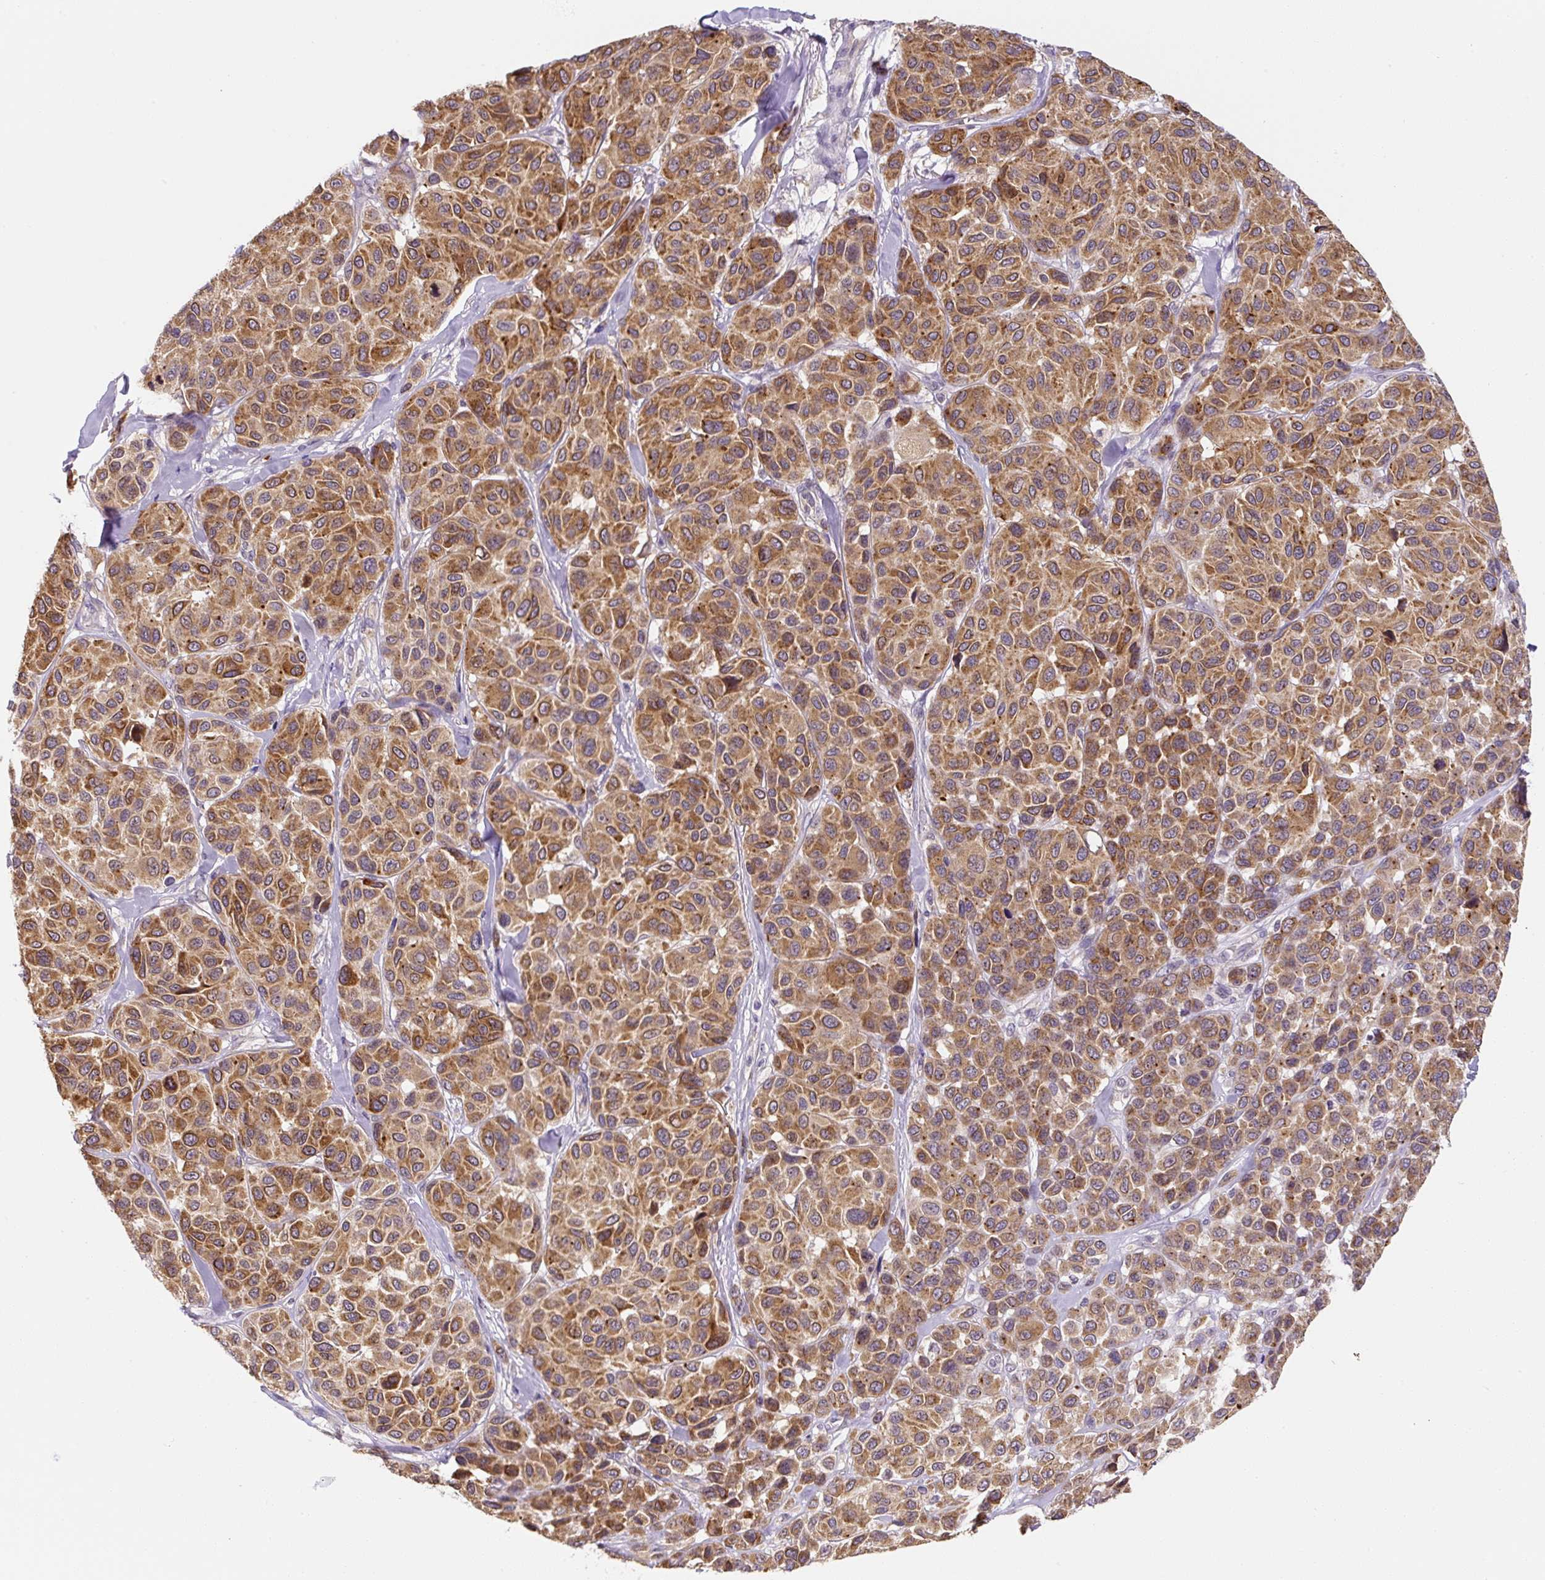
{"staining": {"intensity": "moderate", "quantity": ">75%", "location": "cytoplasmic/membranous"}, "tissue": "melanoma", "cell_type": "Tumor cells", "image_type": "cancer", "snomed": [{"axis": "morphology", "description": "Malignant melanoma, NOS"}, {"axis": "topography", "description": "Skin"}], "caption": "The image displays immunohistochemical staining of melanoma. There is moderate cytoplasmic/membranous expression is seen in about >75% of tumor cells. Immunohistochemistry (ihc) stains the protein in brown and the nuclei are stained blue.", "gene": "PLA2G4A", "patient": {"sex": "female", "age": 66}}